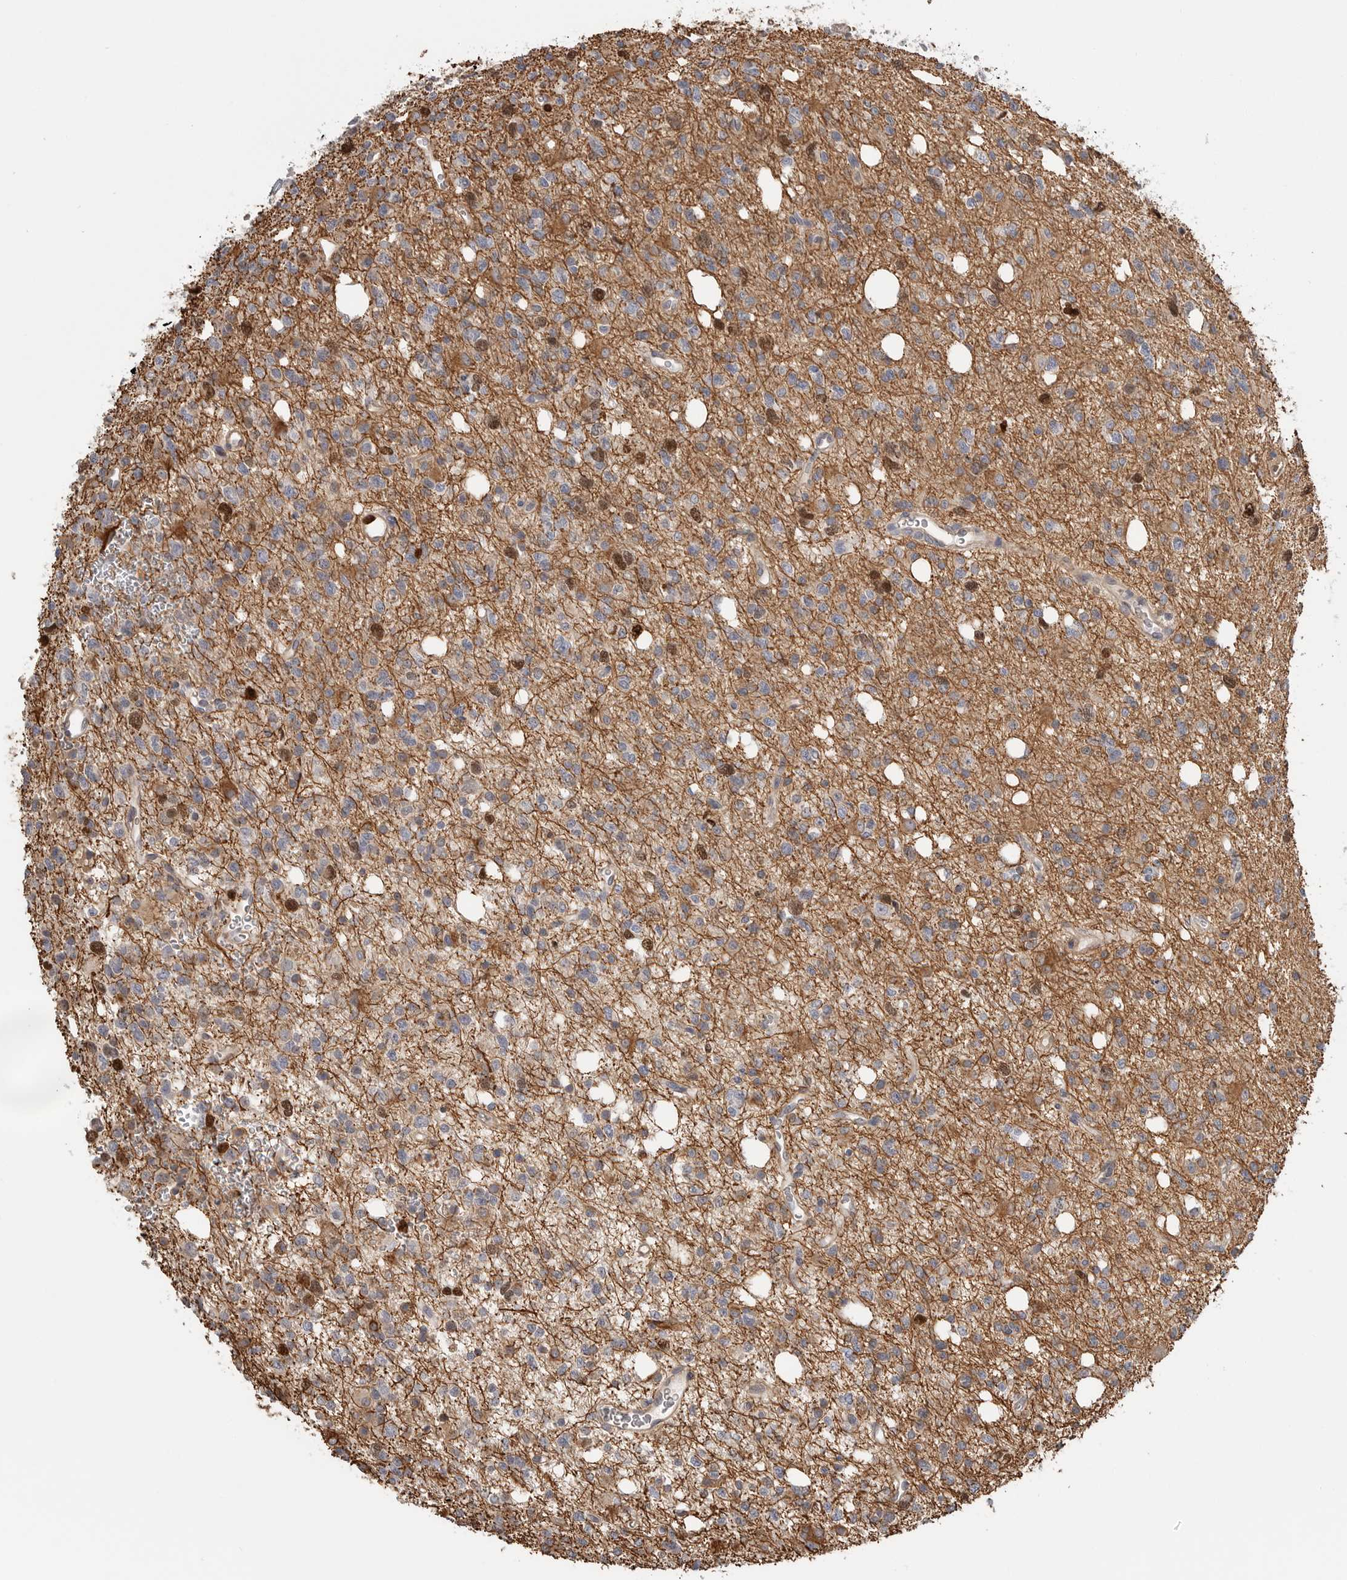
{"staining": {"intensity": "strong", "quantity": "<25%", "location": "nuclear"}, "tissue": "glioma", "cell_type": "Tumor cells", "image_type": "cancer", "snomed": [{"axis": "morphology", "description": "Glioma, malignant, High grade"}, {"axis": "topography", "description": "Brain"}], "caption": "Malignant high-grade glioma tissue shows strong nuclear expression in about <25% of tumor cells, visualized by immunohistochemistry.", "gene": "TOP2A", "patient": {"sex": "female", "age": 62}}